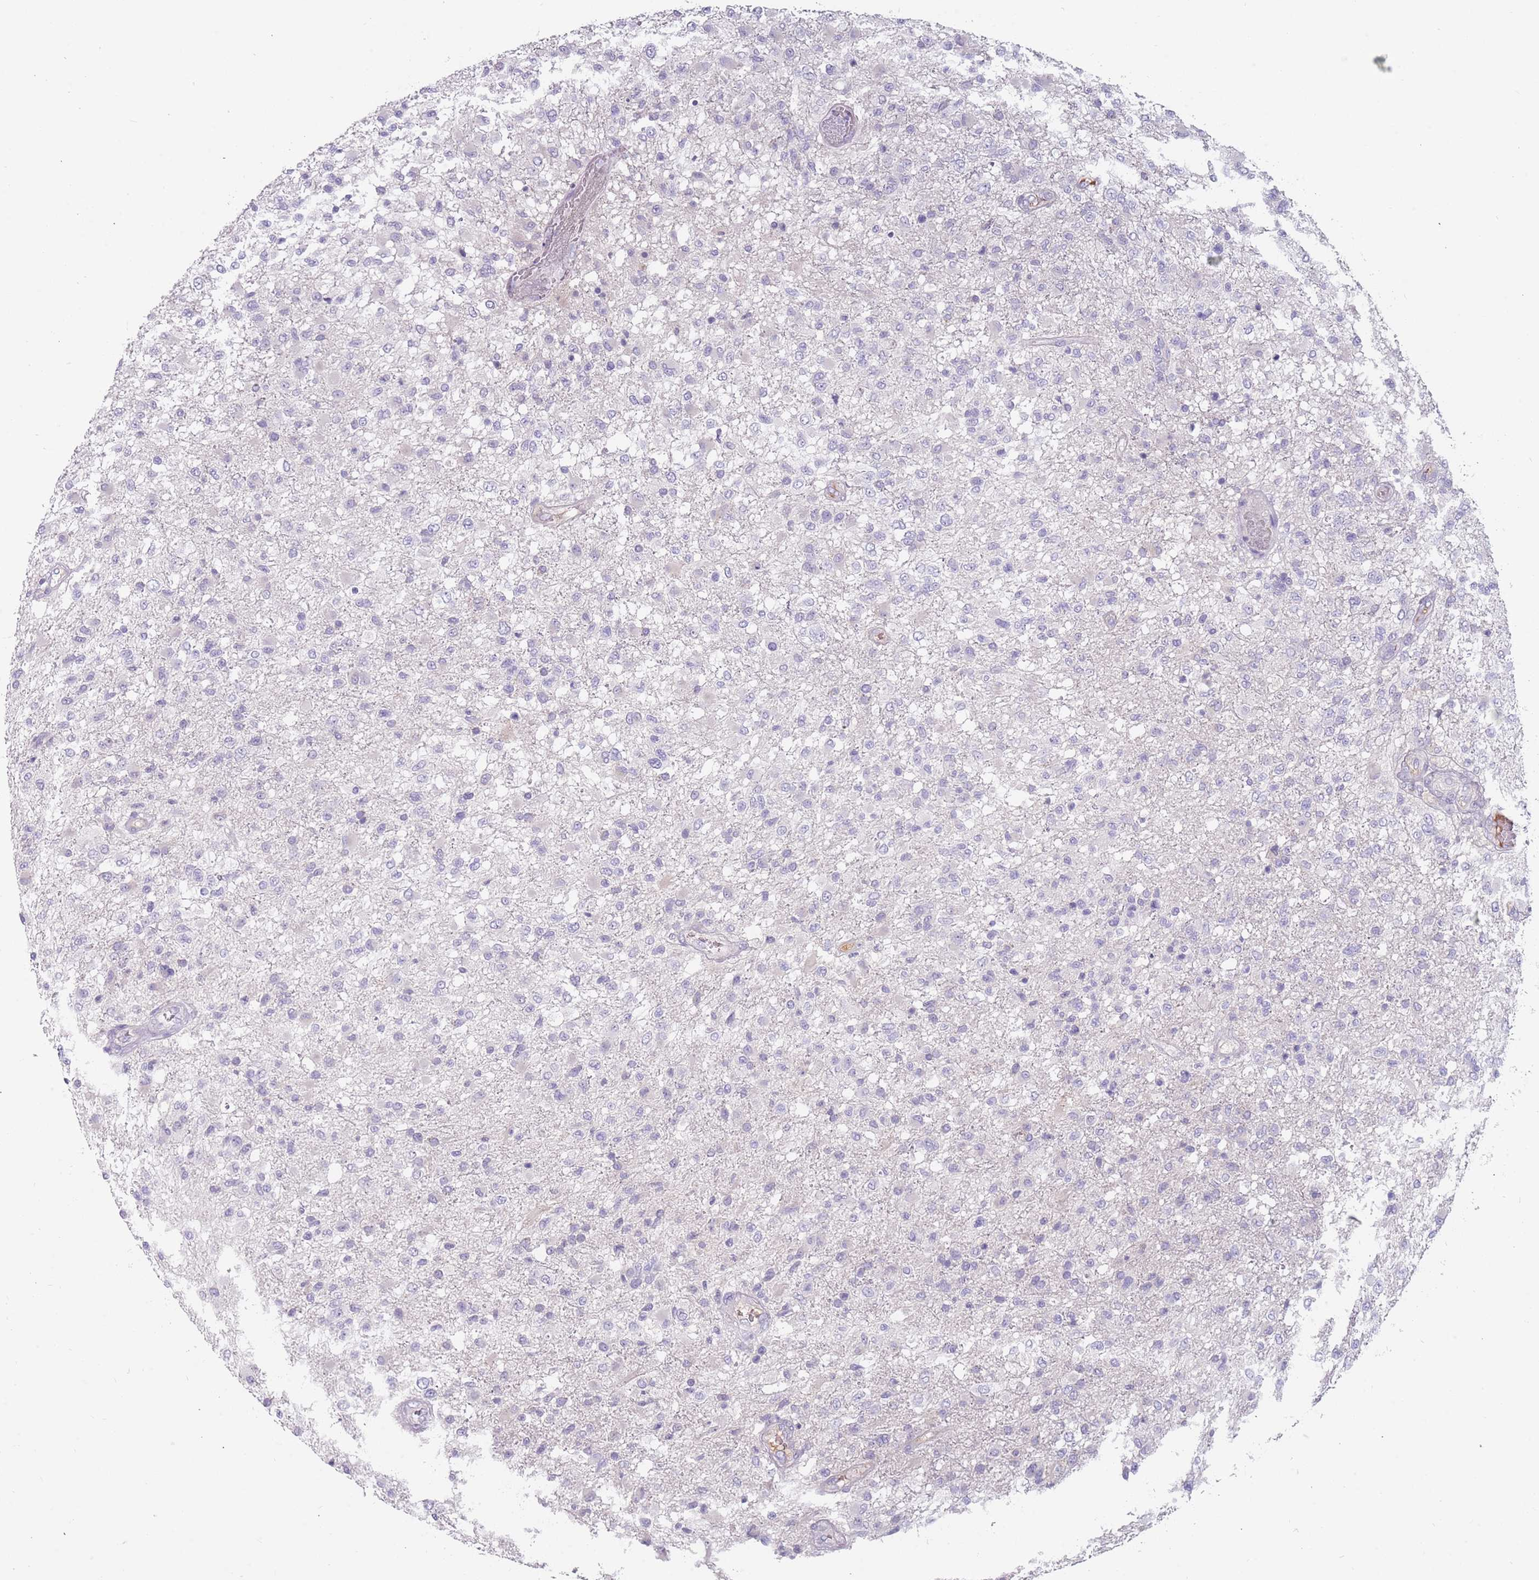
{"staining": {"intensity": "negative", "quantity": "none", "location": "none"}, "tissue": "glioma", "cell_type": "Tumor cells", "image_type": "cancer", "snomed": [{"axis": "morphology", "description": "Glioma, malignant, High grade"}, {"axis": "topography", "description": "Brain"}], "caption": "High power microscopy histopathology image of an IHC histopathology image of high-grade glioma (malignant), revealing no significant positivity in tumor cells. The staining was performed using DAB to visualize the protein expression in brown, while the nuclei were stained in blue with hematoxylin (Magnification: 20x).", "gene": "DDX4", "patient": {"sex": "female", "age": 74}}